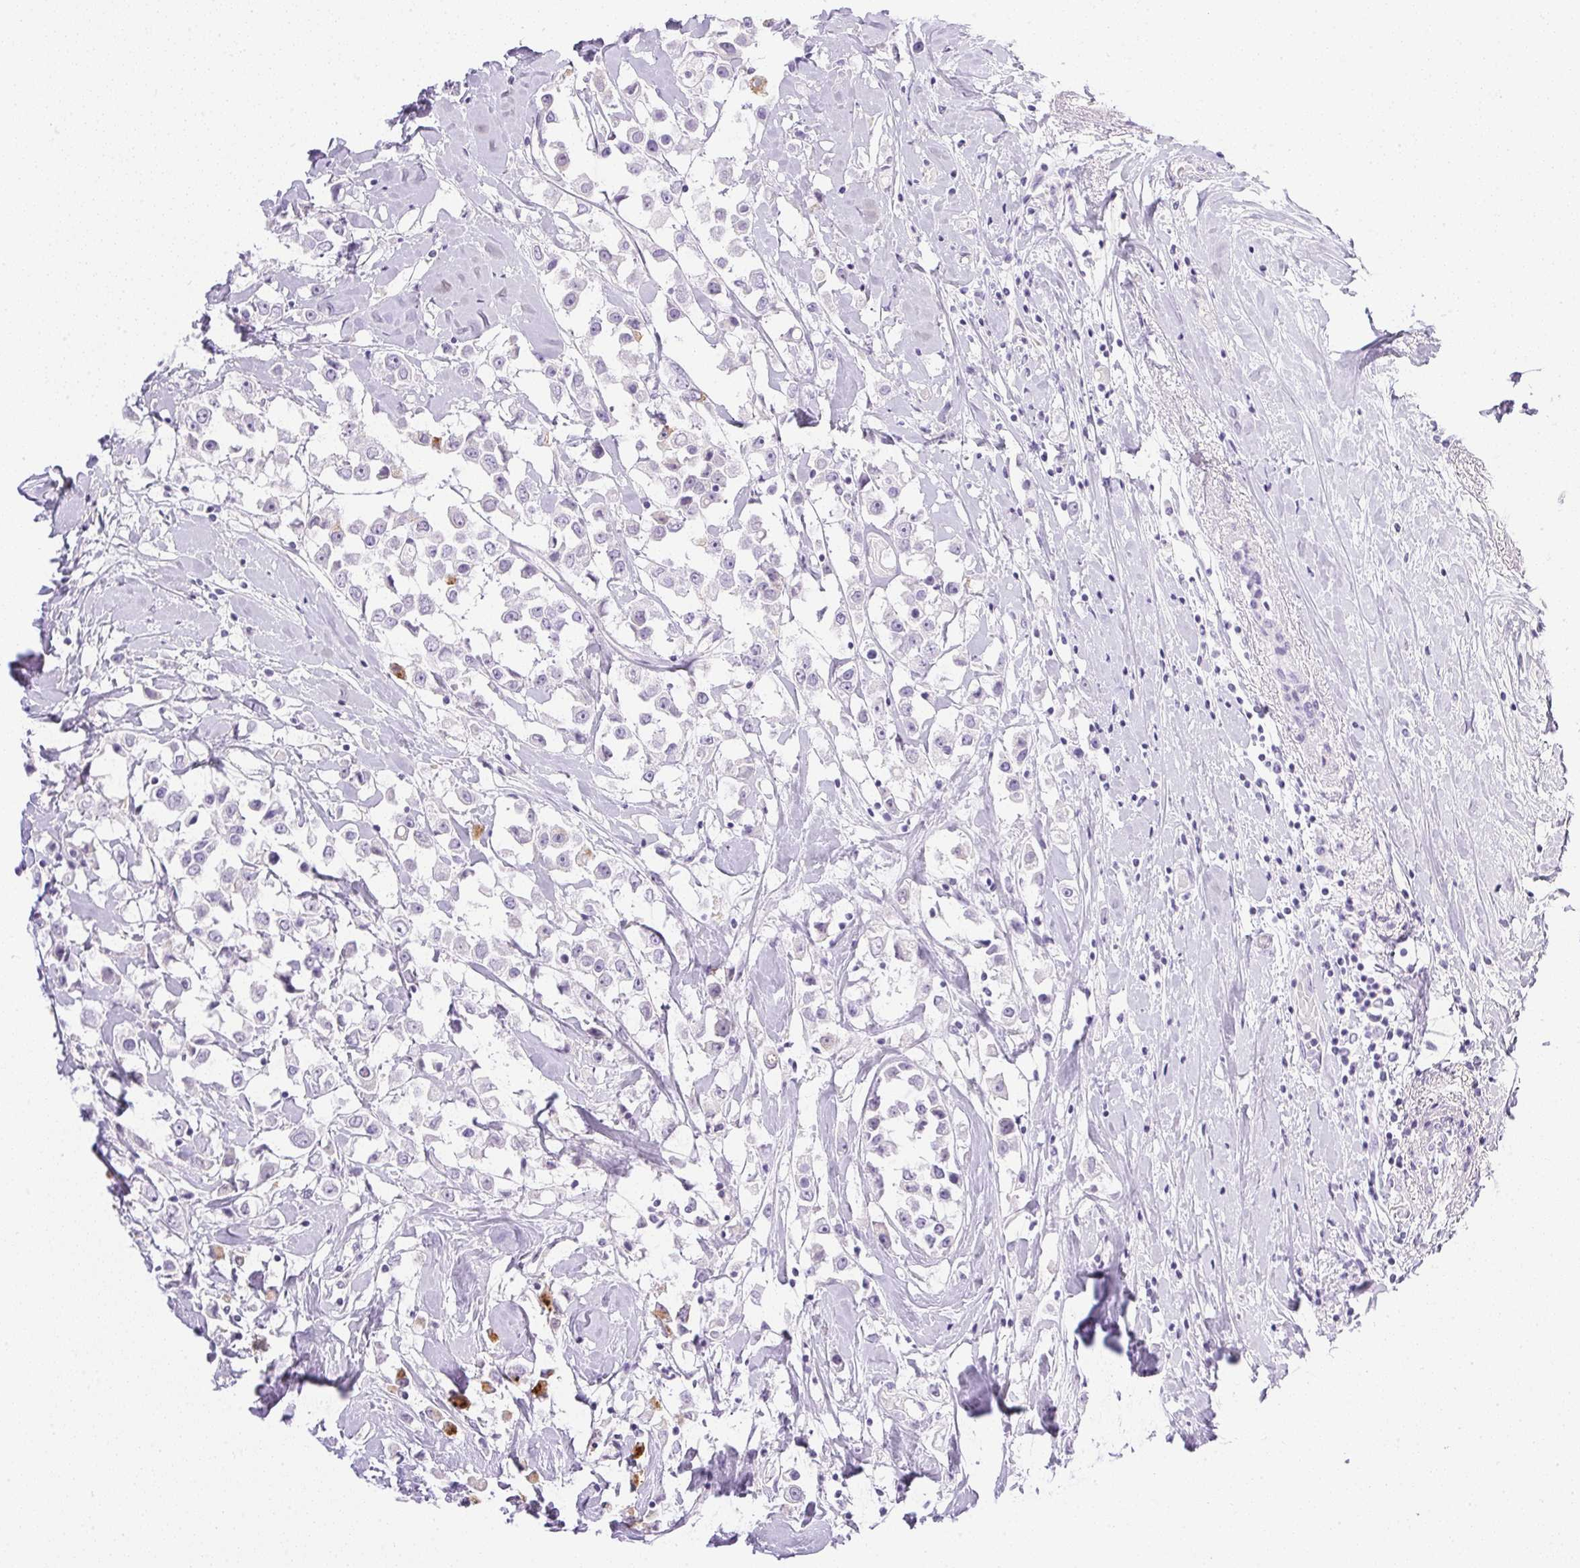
{"staining": {"intensity": "negative", "quantity": "none", "location": "none"}, "tissue": "breast cancer", "cell_type": "Tumor cells", "image_type": "cancer", "snomed": [{"axis": "morphology", "description": "Duct carcinoma"}, {"axis": "topography", "description": "Breast"}], "caption": "Tumor cells are negative for protein expression in human invasive ductal carcinoma (breast).", "gene": "CPB1", "patient": {"sex": "female", "age": 61}}